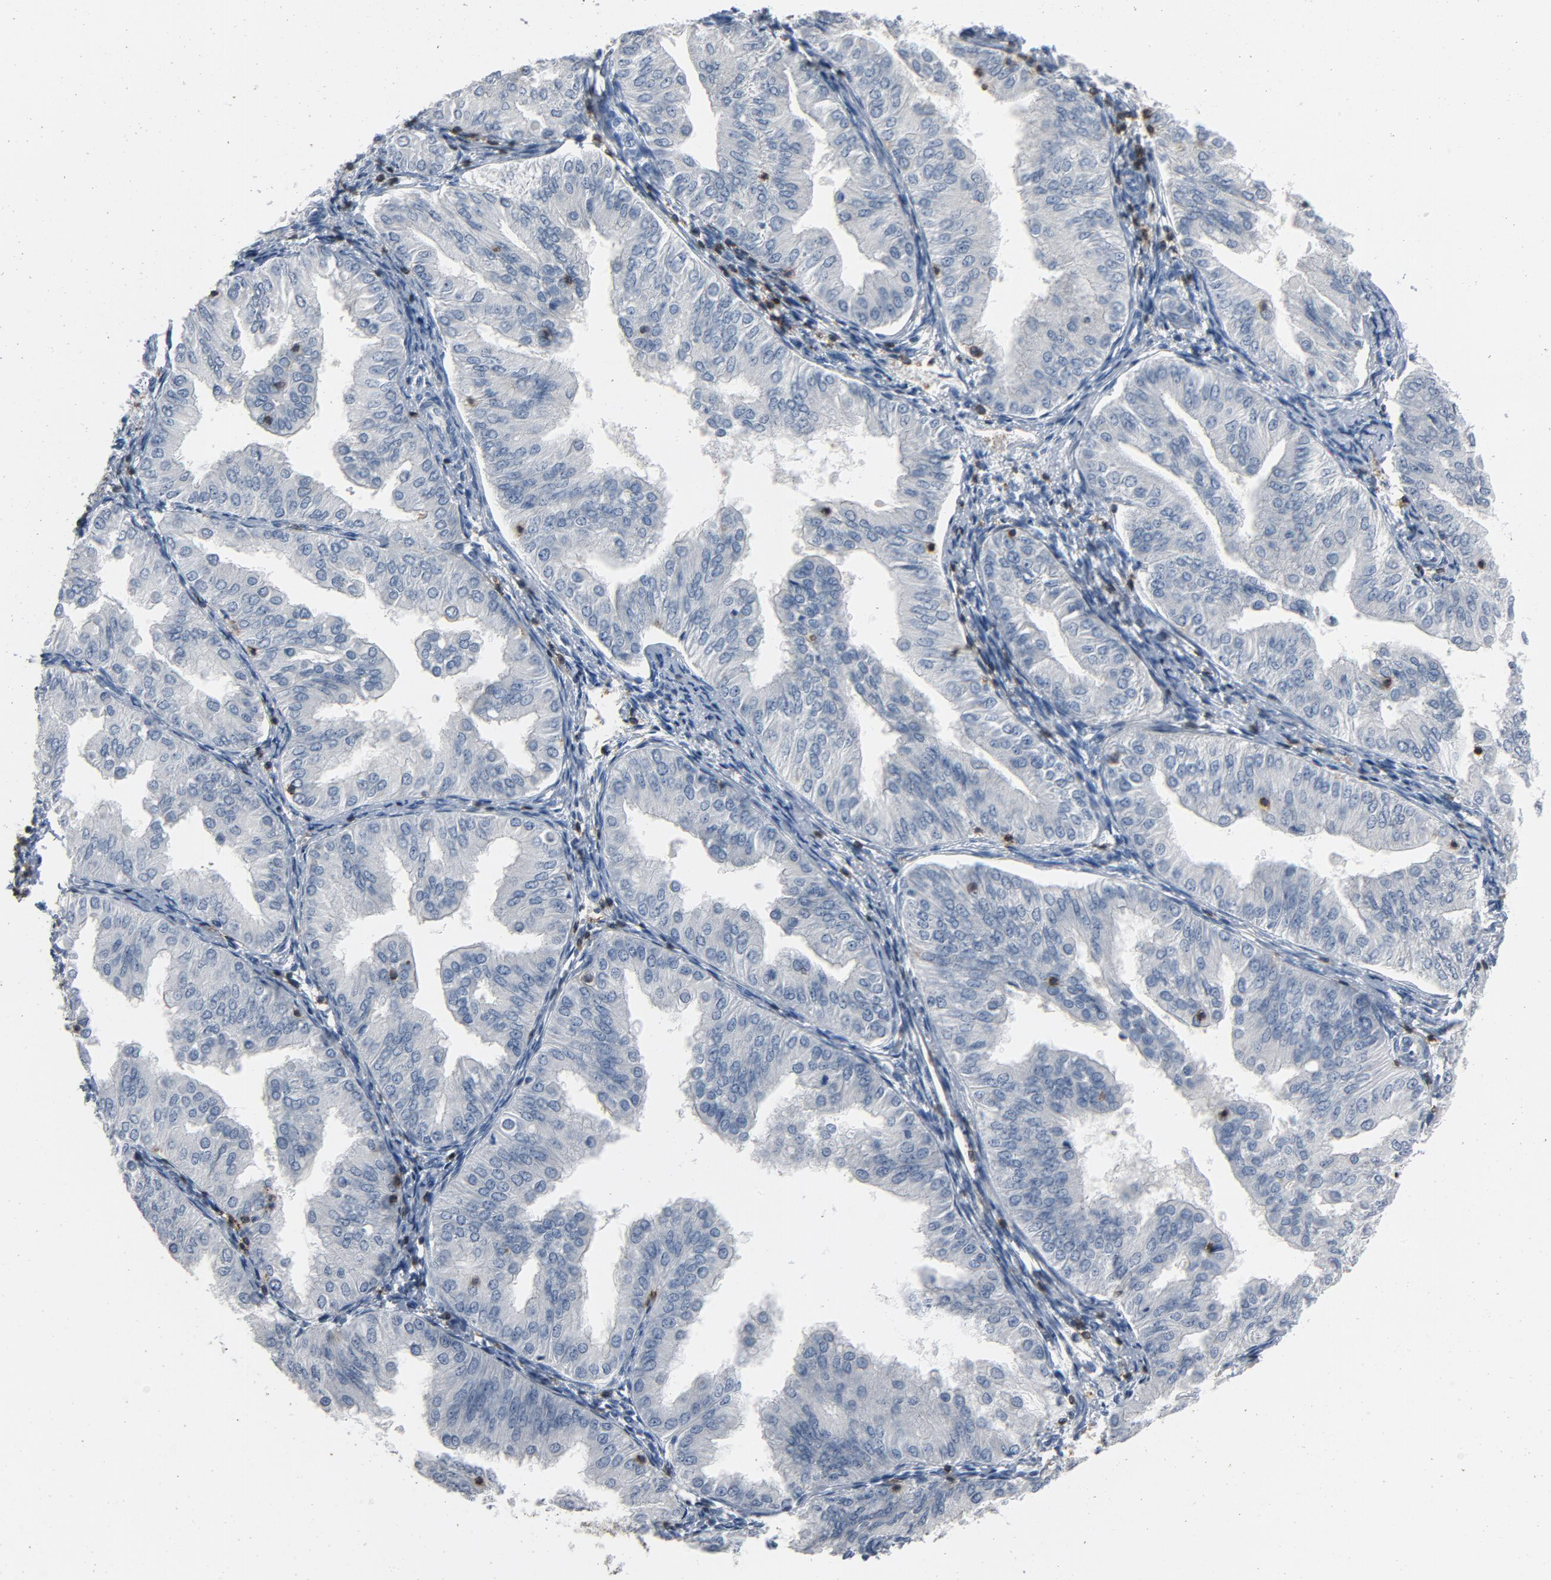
{"staining": {"intensity": "negative", "quantity": "none", "location": "none"}, "tissue": "endometrial cancer", "cell_type": "Tumor cells", "image_type": "cancer", "snomed": [{"axis": "morphology", "description": "Adenocarcinoma, NOS"}, {"axis": "topography", "description": "Endometrium"}], "caption": "Tumor cells show no significant expression in endometrial cancer (adenocarcinoma).", "gene": "LCK", "patient": {"sex": "female", "age": 53}}